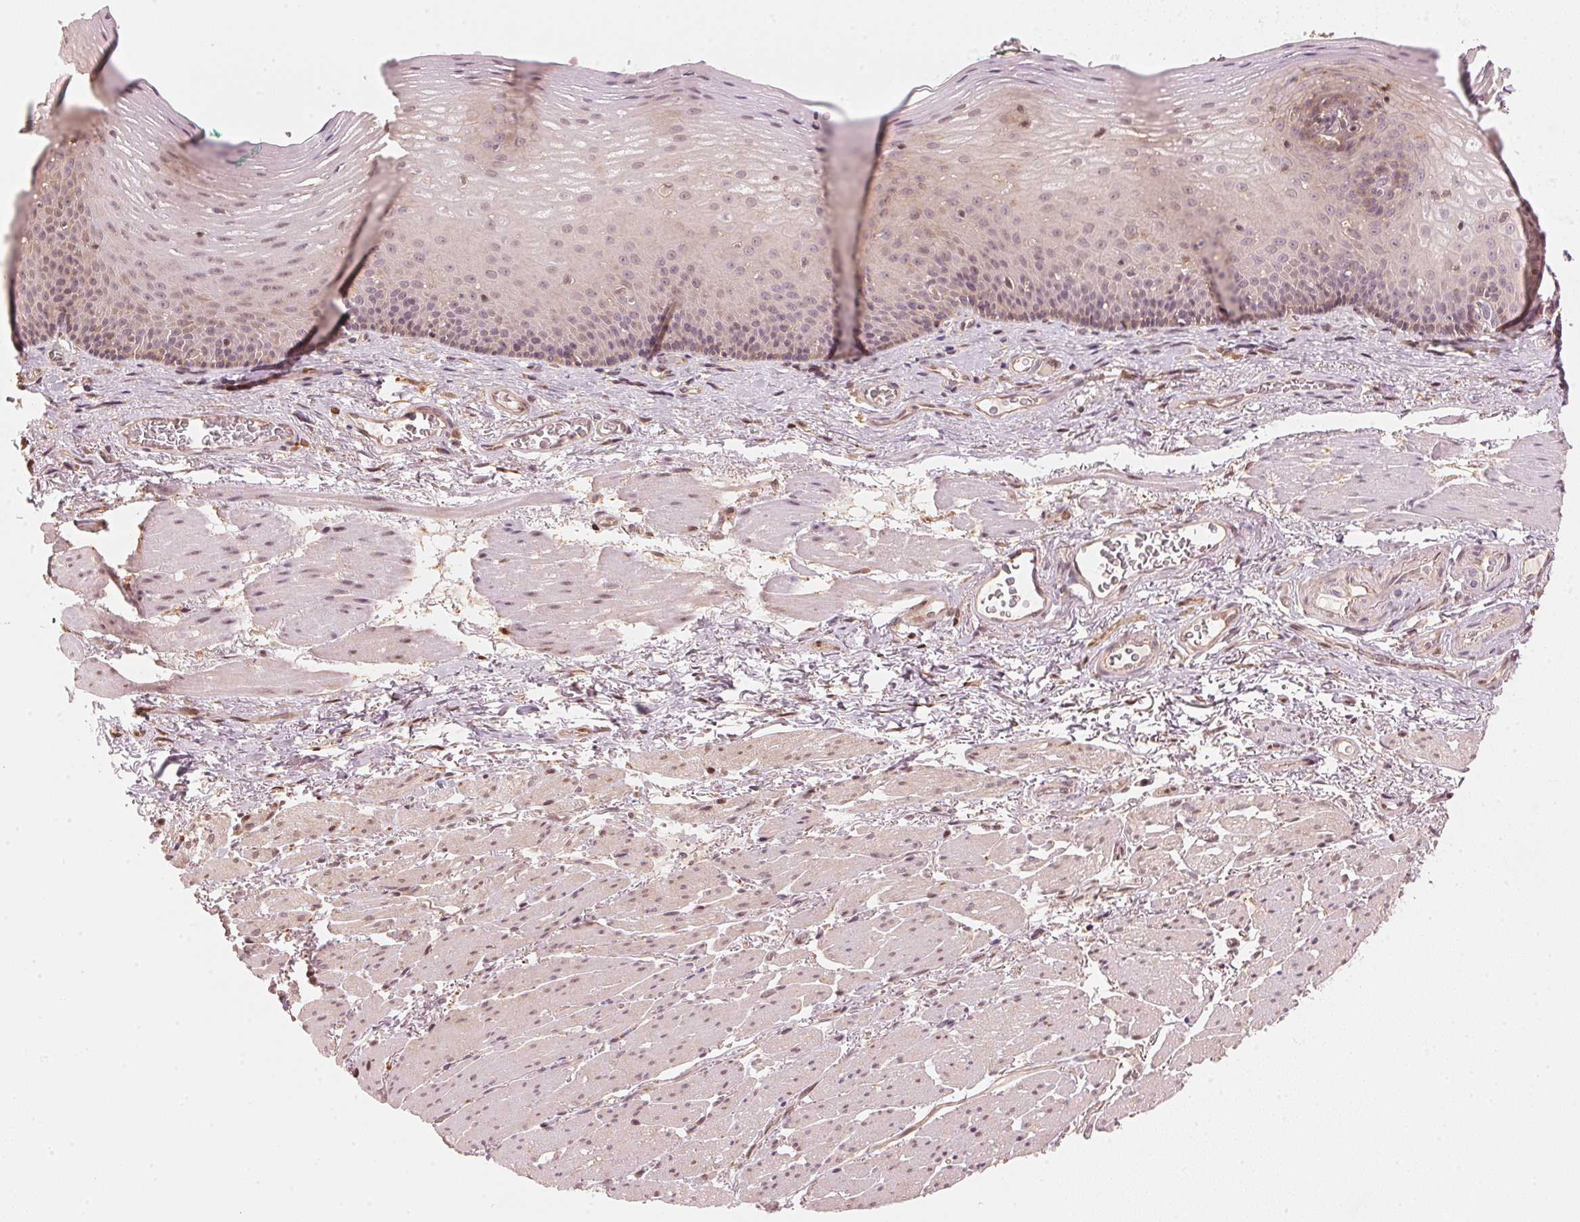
{"staining": {"intensity": "weak", "quantity": "<25%", "location": "nuclear"}, "tissue": "esophagus", "cell_type": "Squamous epithelial cells", "image_type": "normal", "snomed": [{"axis": "morphology", "description": "Normal tissue, NOS"}, {"axis": "topography", "description": "Esophagus"}], "caption": "Squamous epithelial cells show no significant protein positivity in unremarkable esophagus. (Brightfield microscopy of DAB immunohistochemistry at high magnification).", "gene": "PRKN", "patient": {"sex": "male", "age": 76}}